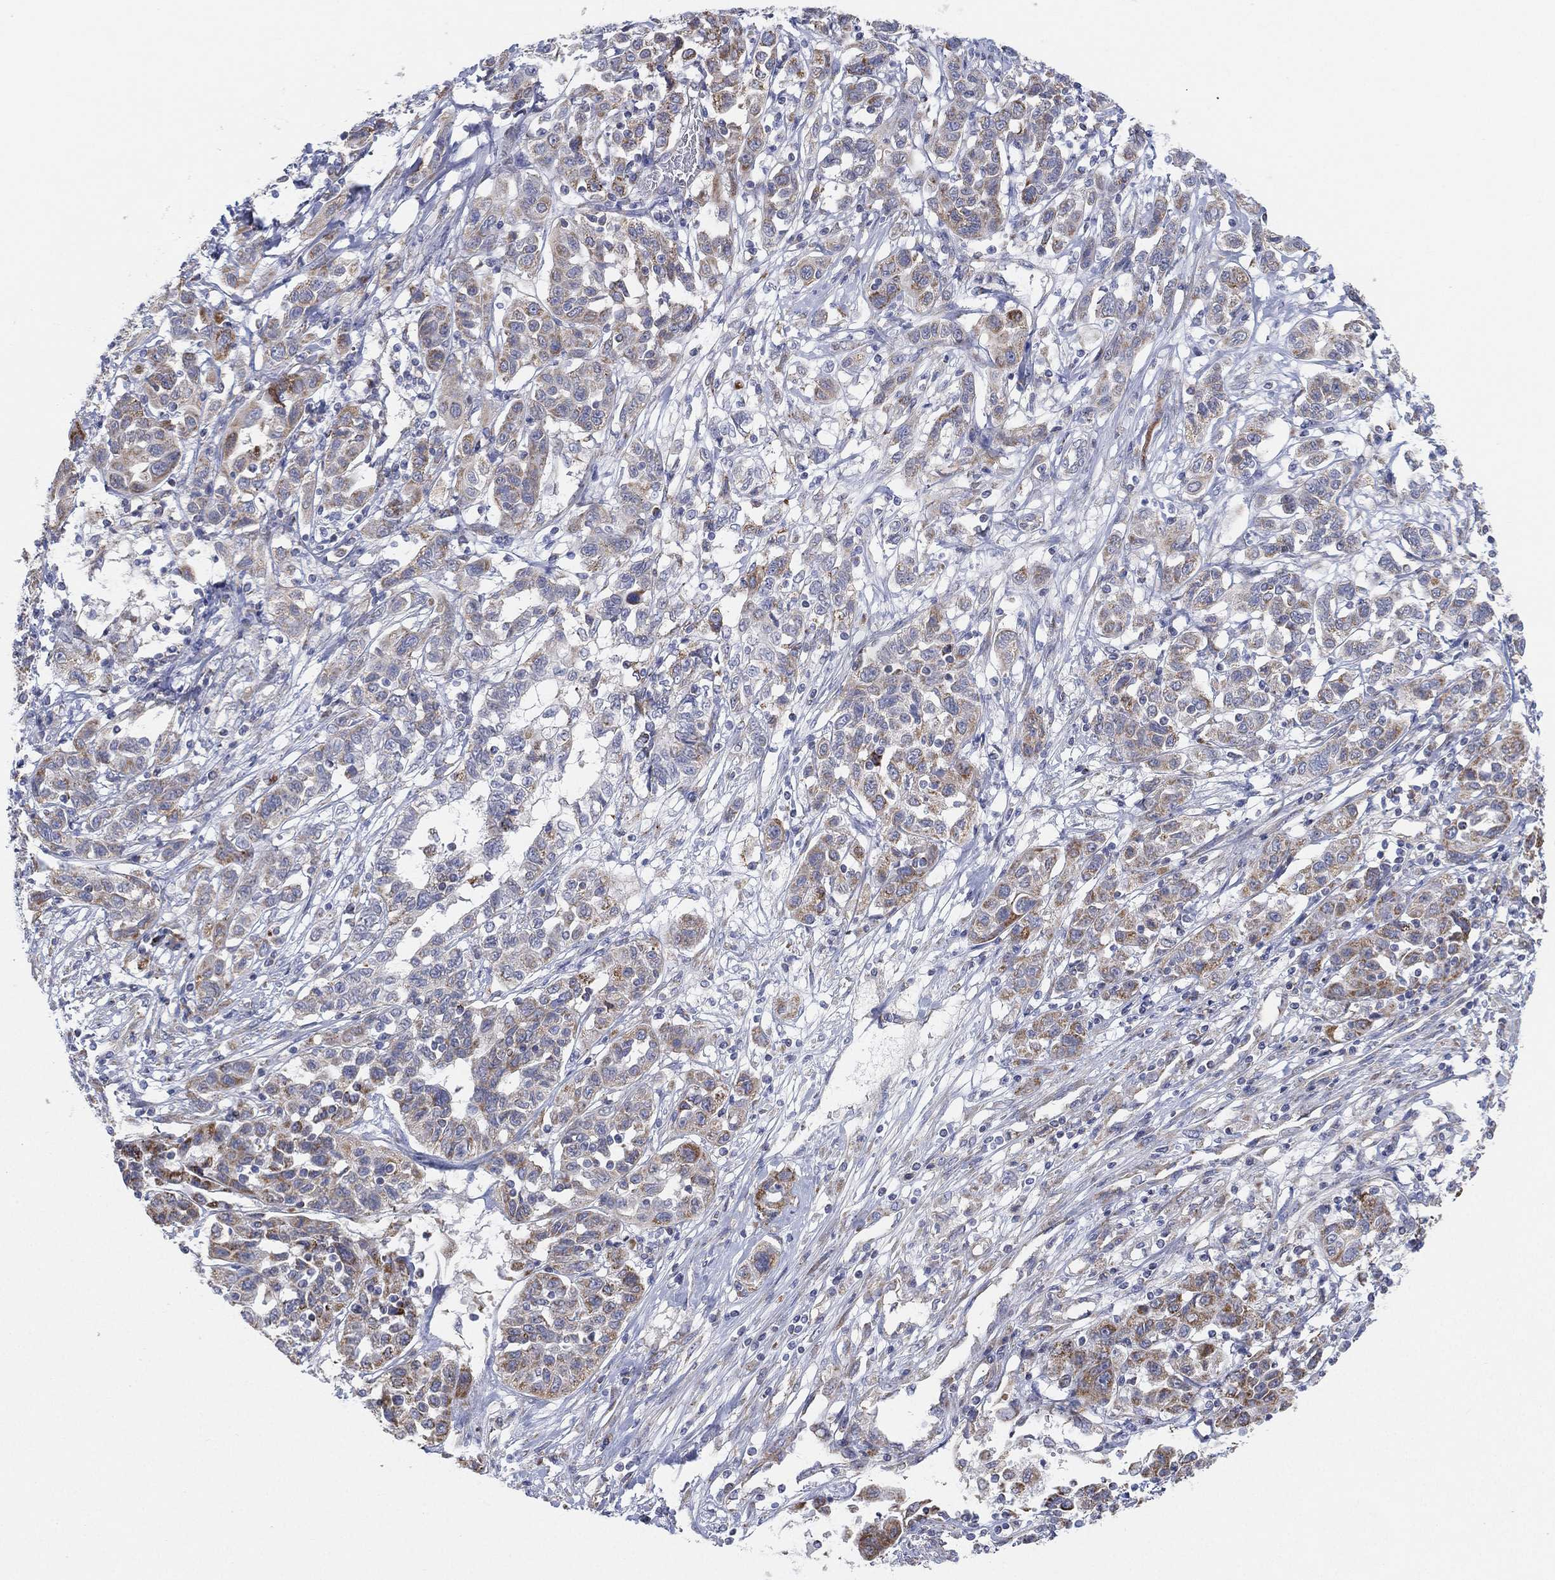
{"staining": {"intensity": "weak", "quantity": "25%-75%", "location": "cytoplasmic/membranous"}, "tissue": "liver cancer", "cell_type": "Tumor cells", "image_type": "cancer", "snomed": [{"axis": "morphology", "description": "Adenocarcinoma, NOS"}, {"axis": "morphology", "description": "Cholangiocarcinoma"}, {"axis": "topography", "description": "Liver"}], "caption": "Adenocarcinoma (liver) tissue displays weak cytoplasmic/membranous positivity in approximately 25%-75% of tumor cells", "gene": "INA", "patient": {"sex": "male", "age": 64}}